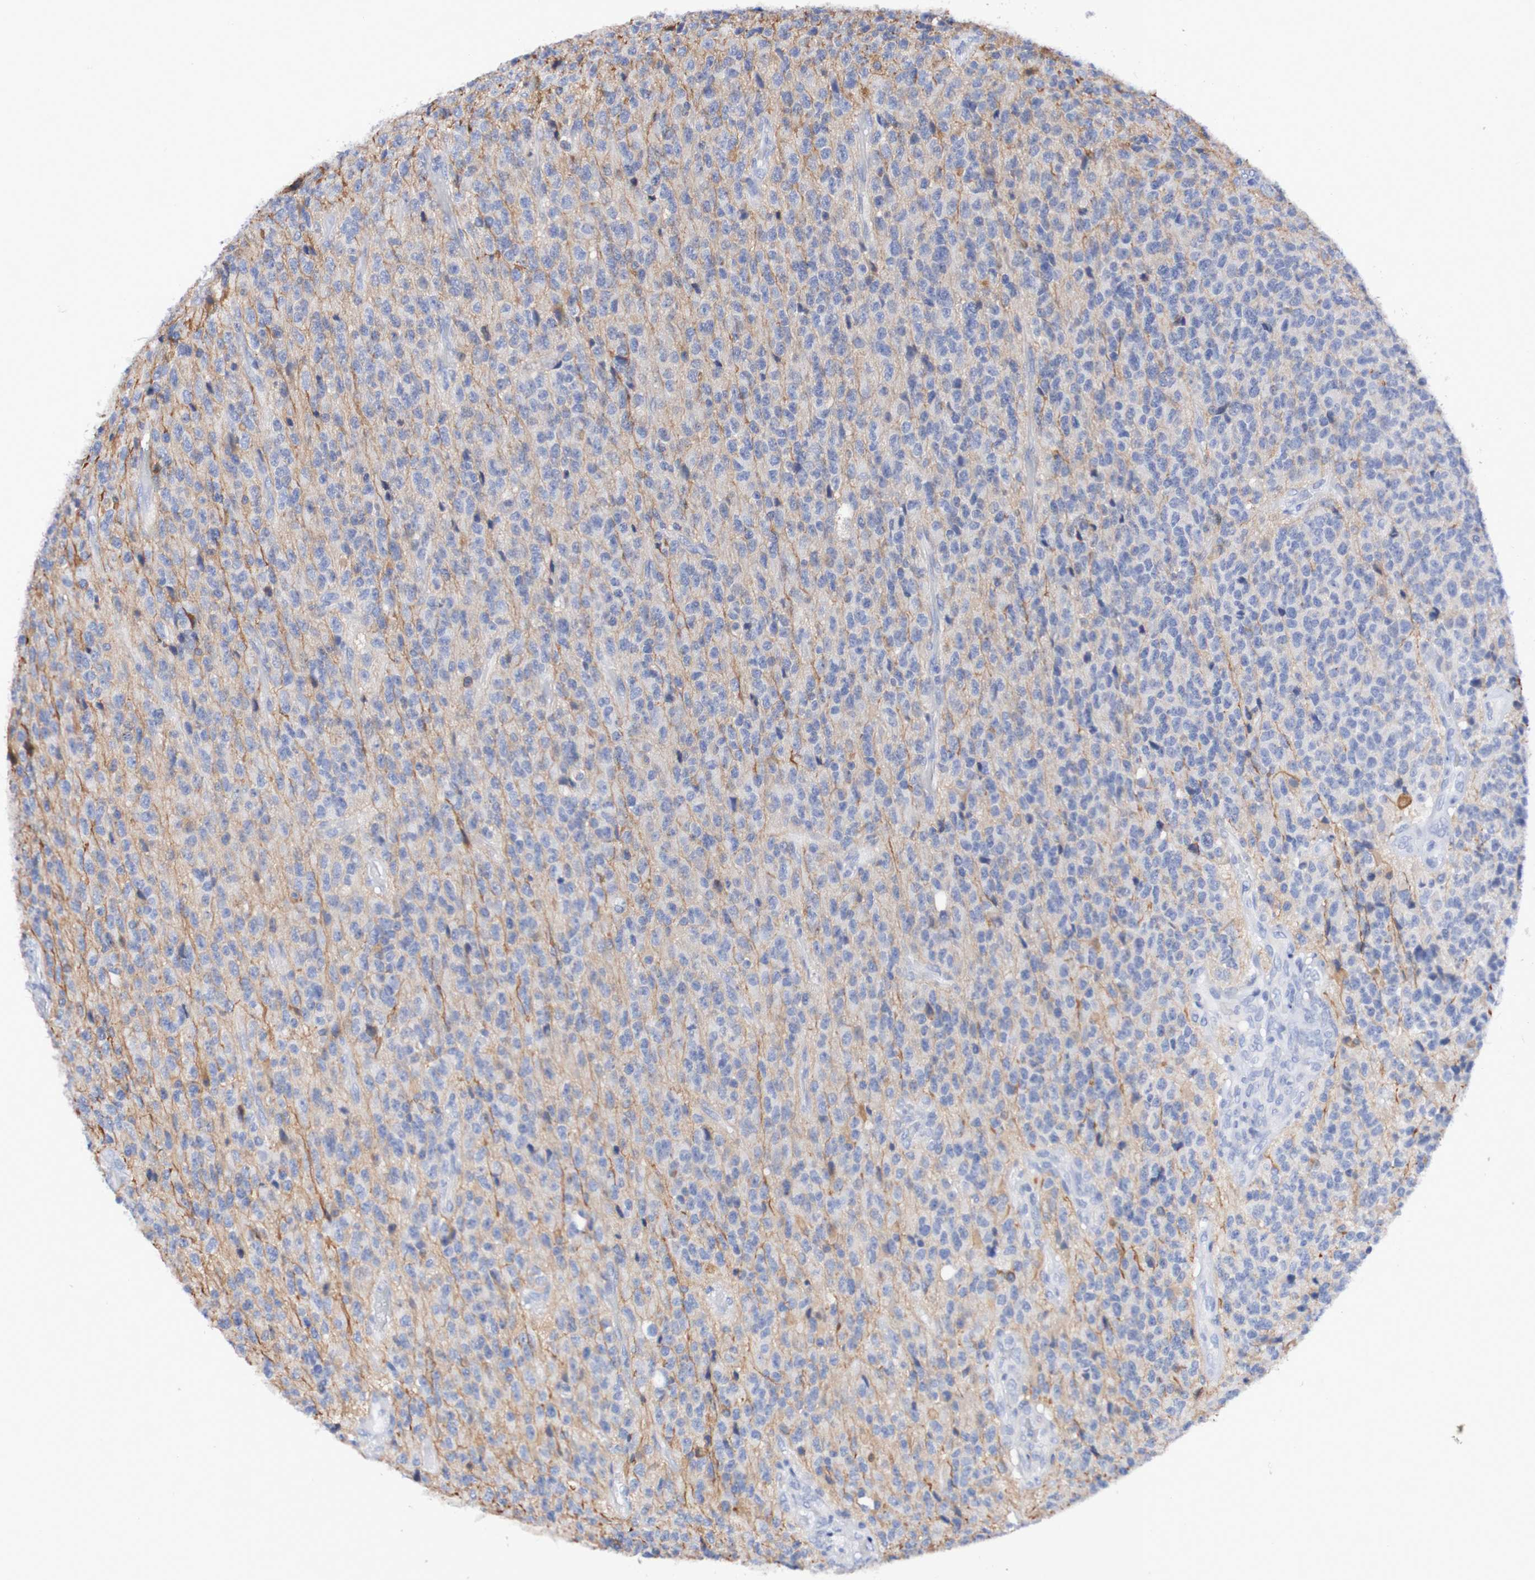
{"staining": {"intensity": "negative", "quantity": "none", "location": "none"}, "tissue": "glioma", "cell_type": "Tumor cells", "image_type": "cancer", "snomed": [{"axis": "morphology", "description": "Glioma, malignant, High grade"}, {"axis": "topography", "description": "pancreas cauda"}], "caption": "IHC of human malignant high-grade glioma demonstrates no staining in tumor cells.", "gene": "SEZ6", "patient": {"sex": "male", "age": 60}}